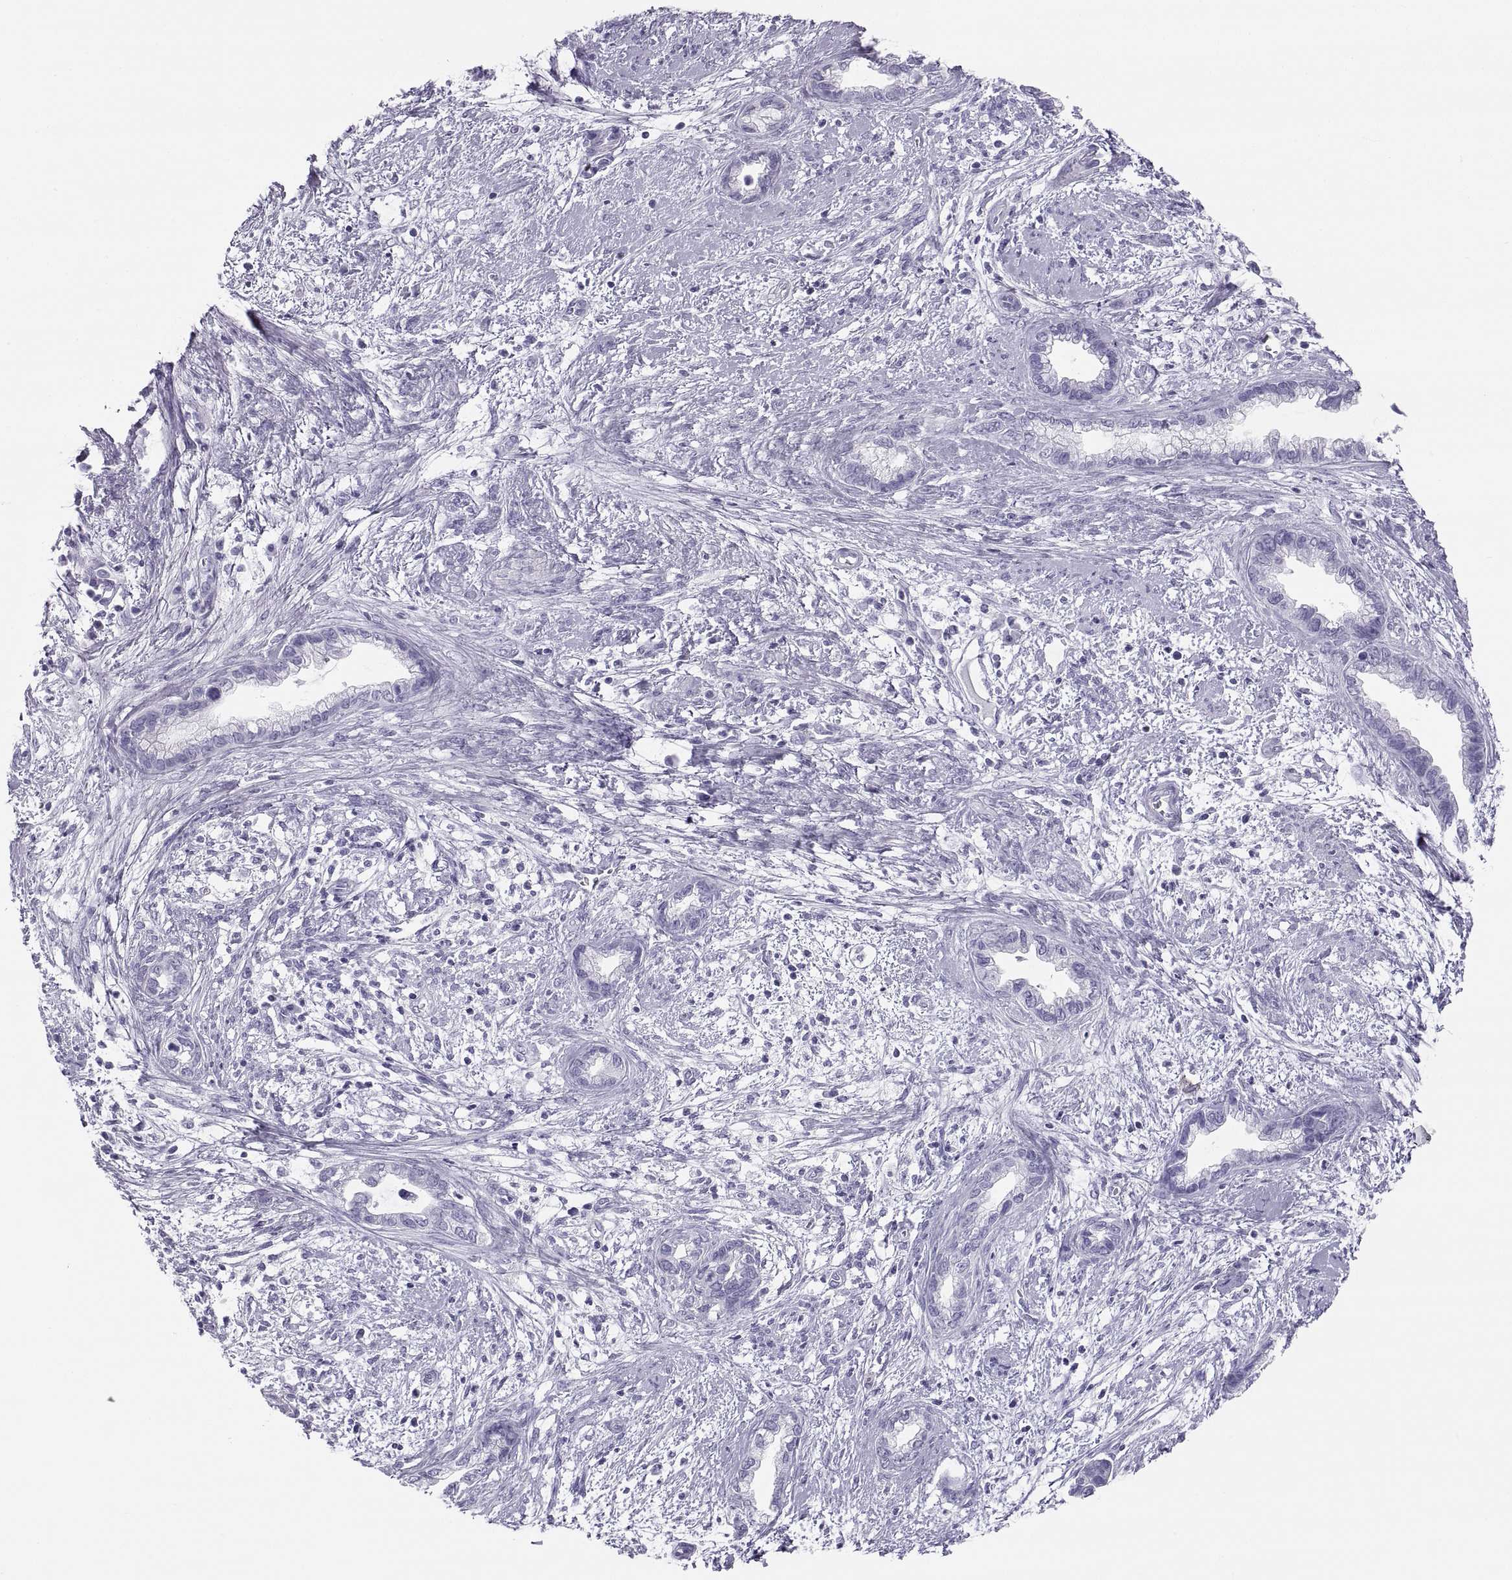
{"staining": {"intensity": "negative", "quantity": "none", "location": "none"}, "tissue": "cervical cancer", "cell_type": "Tumor cells", "image_type": "cancer", "snomed": [{"axis": "morphology", "description": "Adenocarcinoma, NOS"}, {"axis": "topography", "description": "Cervix"}], "caption": "High power microscopy image of an immunohistochemistry (IHC) image of adenocarcinoma (cervical), revealing no significant expression in tumor cells. The staining was performed using DAB to visualize the protein expression in brown, while the nuclei were stained in blue with hematoxylin (Magnification: 20x).", "gene": "SEMG1", "patient": {"sex": "female", "age": 62}}